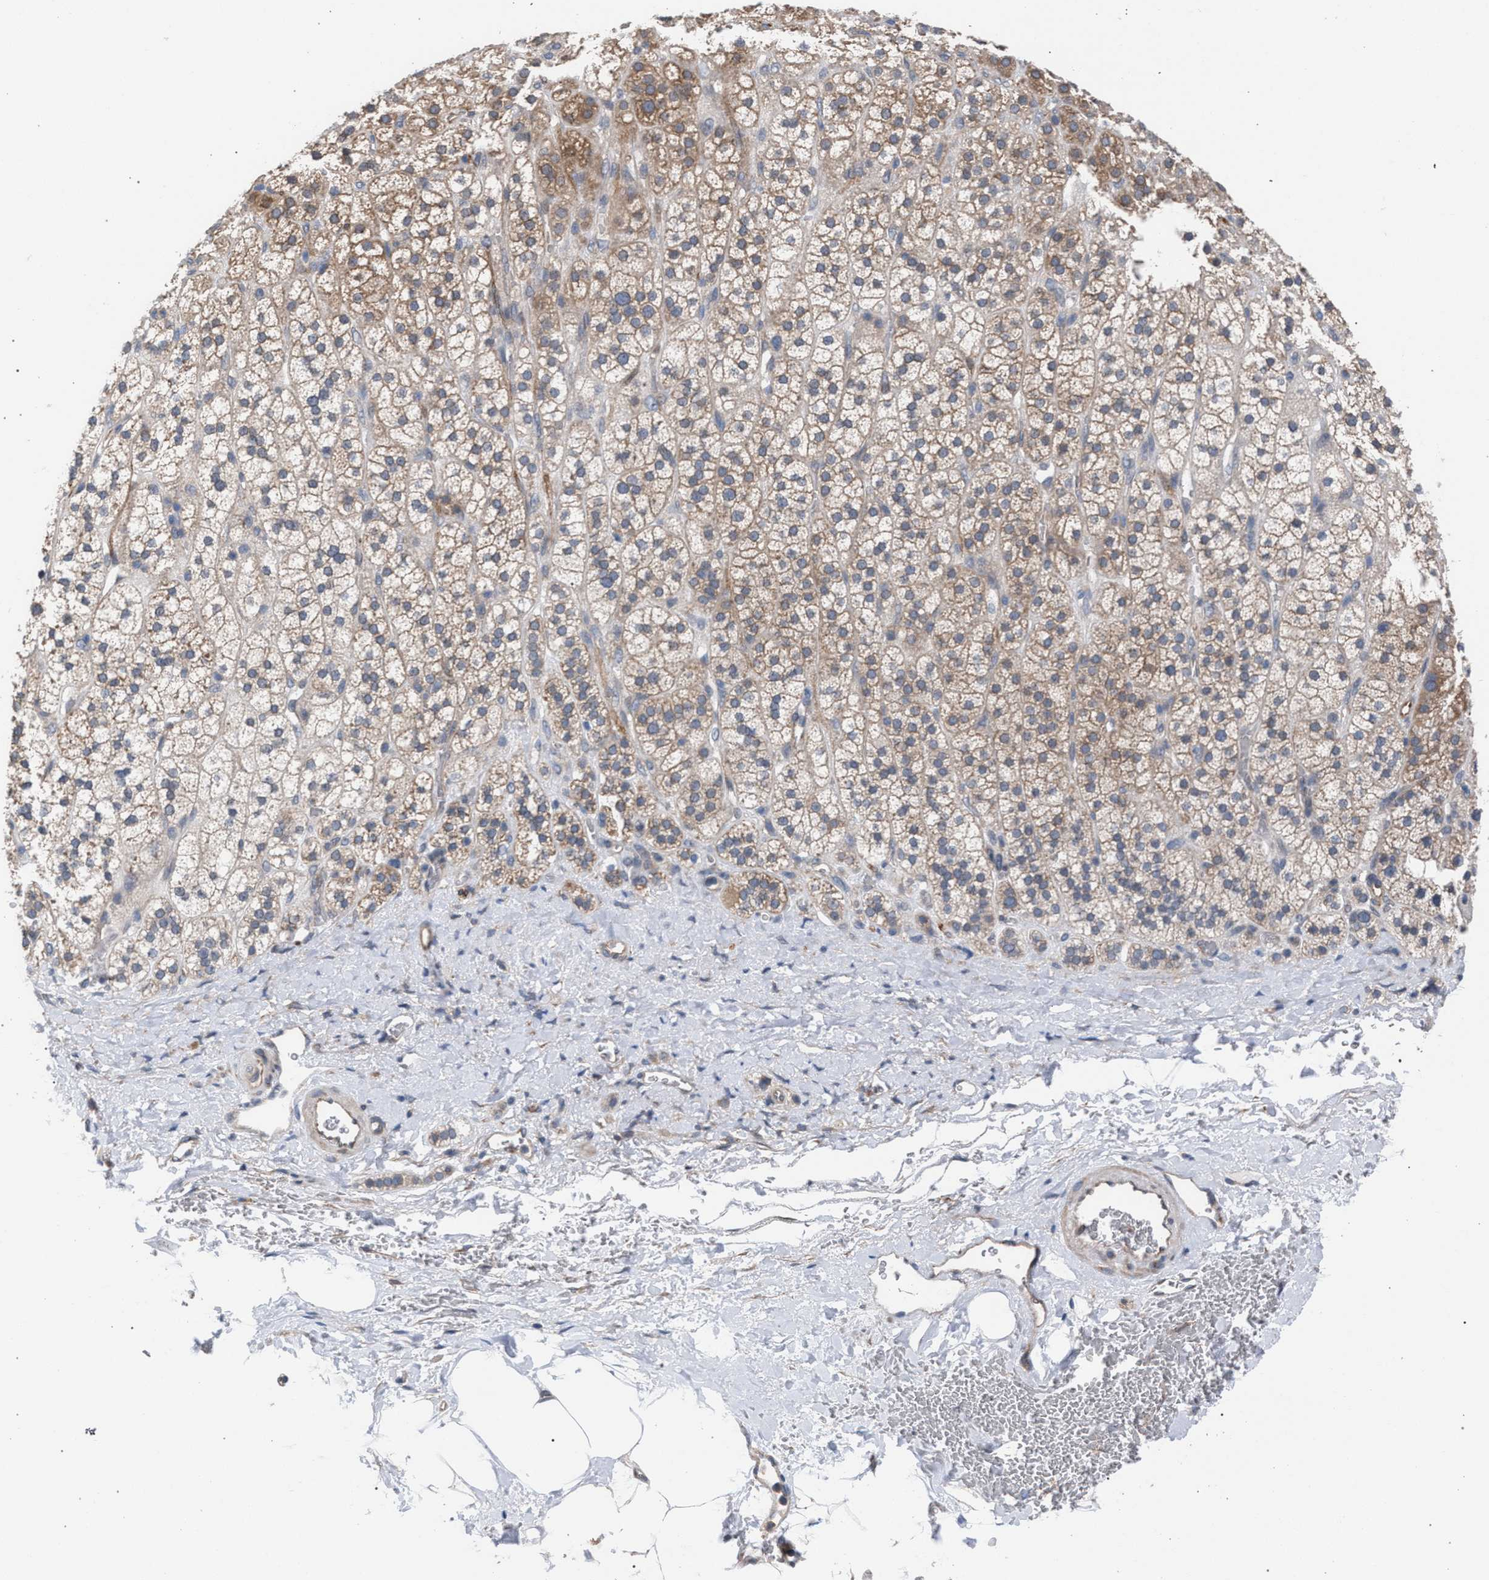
{"staining": {"intensity": "moderate", "quantity": ">75%", "location": "cytoplasmic/membranous"}, "tissue": "adrenal gland", "cell_type": "Glandular cells", "image_type": "normal", "snomed": [{"axis": "morphology", "description": "Normal tissue, NOS"}, {"axis": "topography", "description": "Adrenal gland"}], "caption": "Adrenal gland stained for a protein (brown) reveals moderate cytoplasmic/membranous positive expression in approximately >75% of glandular cells.", "gene": "ARPC5L", "patient": {"sex": "male", "age": 56}}